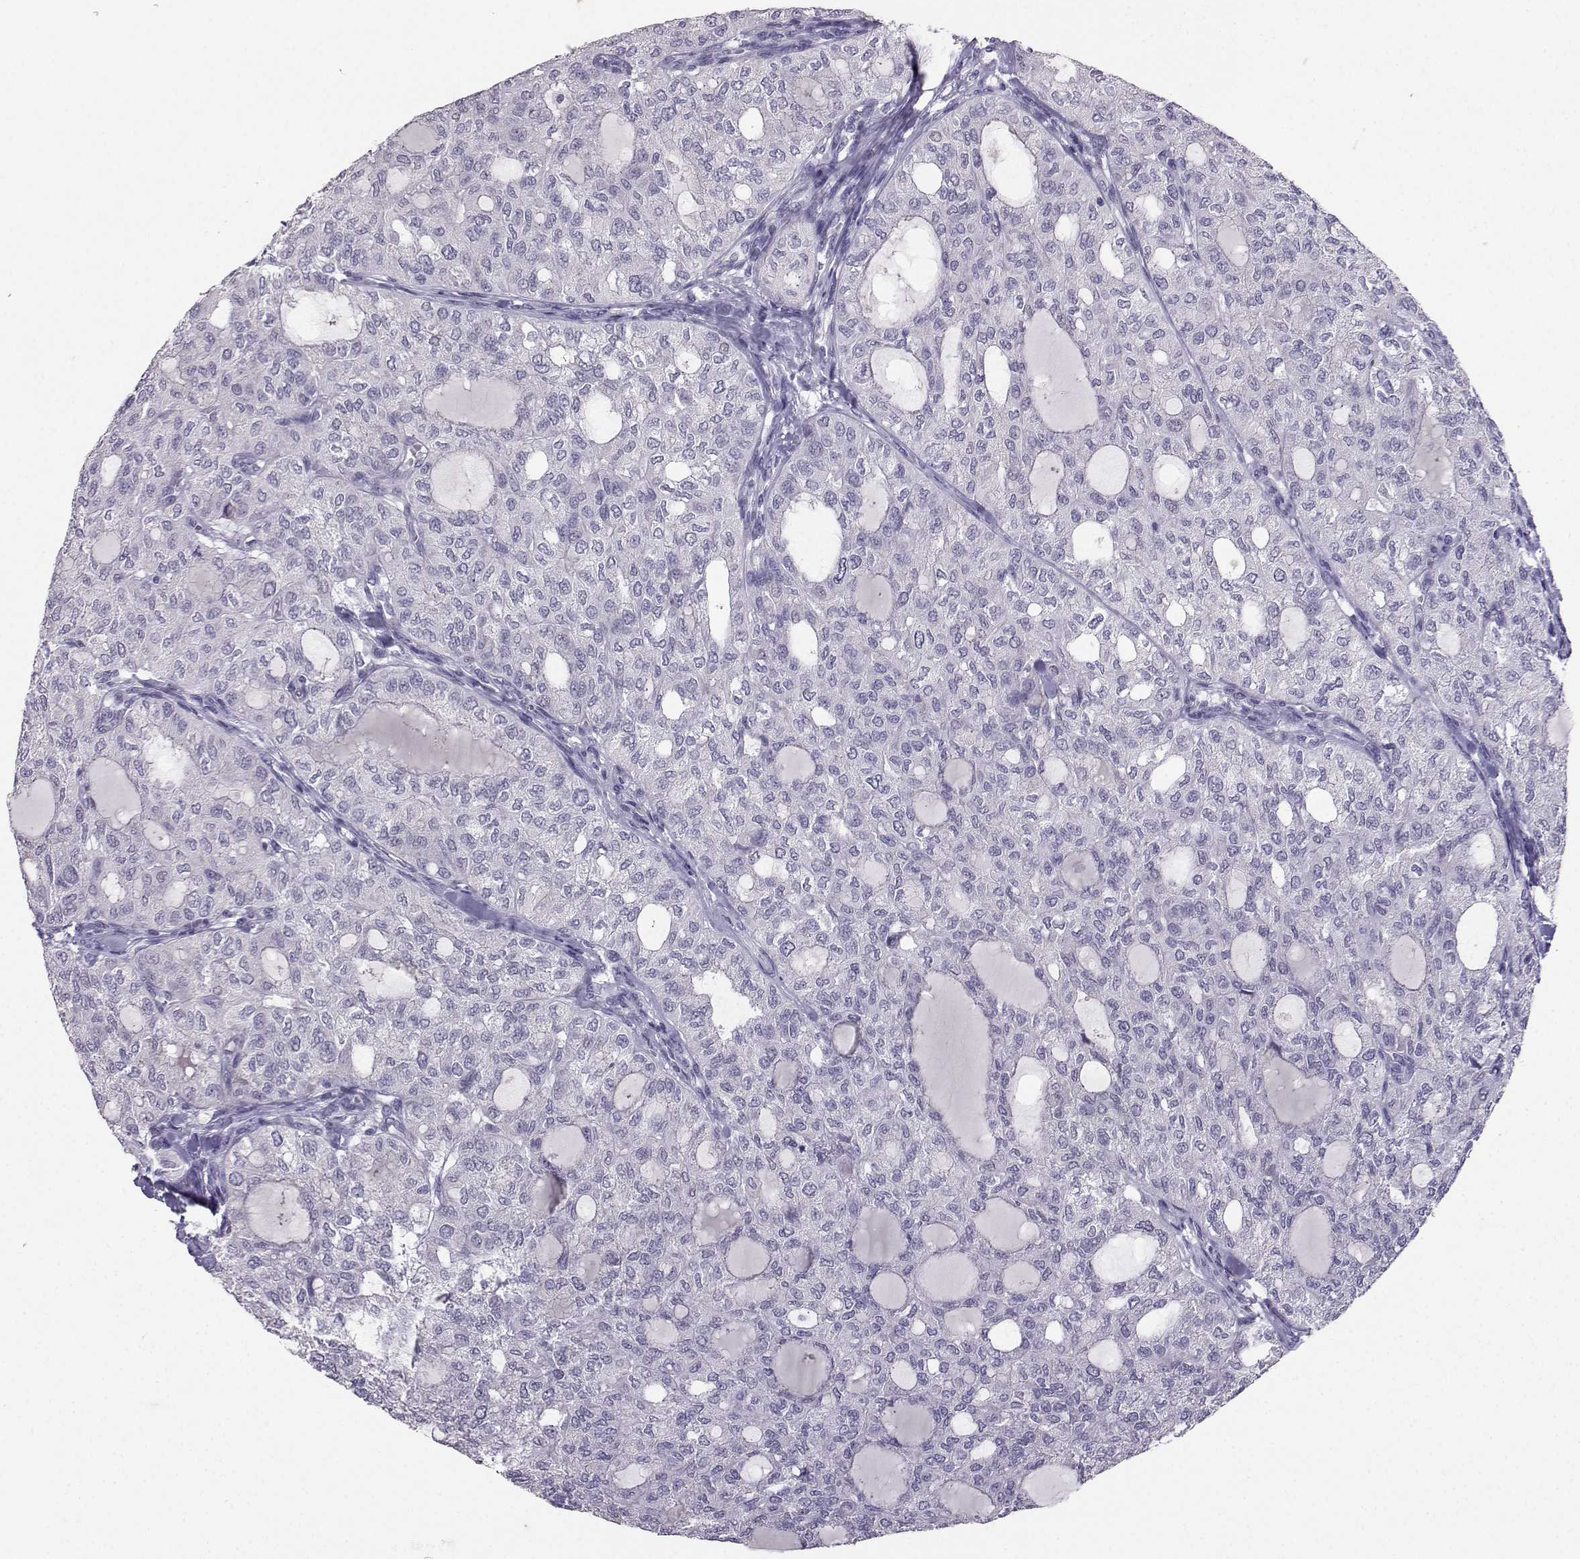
{"staining": {"intensity": "negative", "quantity": "none", "location": "none"}, "tissue": "thyroid cancer", "cell_type": "Tumor cells", "image_type": "cancer", "snomed": [{"axis": "morphology", "description": "Follicular adenoma carcinoma, NOS"}, {"axis": "topography", "description": "Thyroid gland"}], "caption": "Micrograph shows no significant protein positivity in tumor cells of thyroid follicular adenoma carcinoma.", "gene": "CARTPT", "patient": {"sex": "male", "age": 75}}